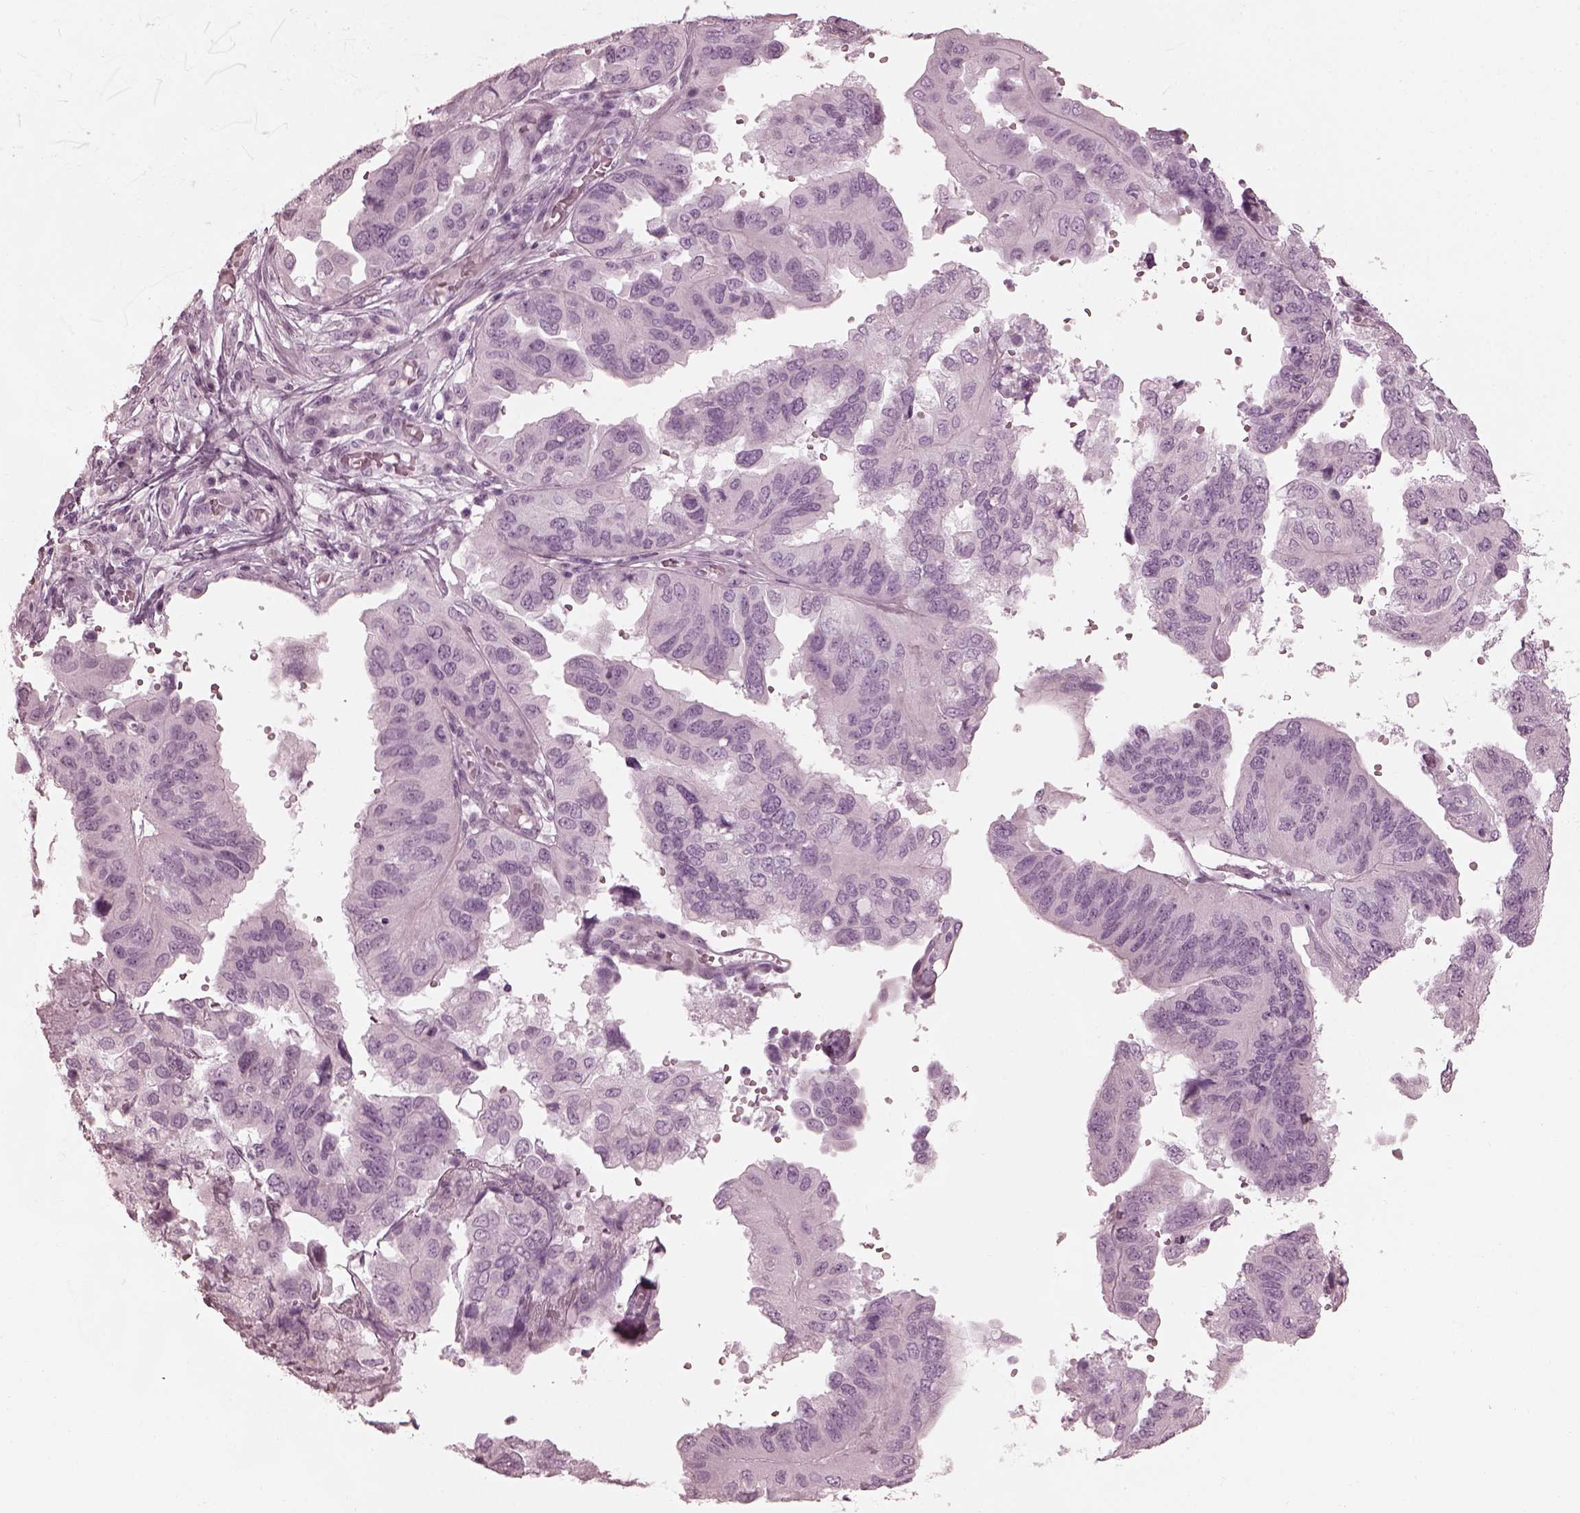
{"staining": {"intensity": "negative", "quantity": "none", "location": "none"}, "tissue": "ovarian cancer", "cell_type": "Tumor cells", "image_type": "cancer", "snomed": [{"axis": "morphology", "description": "Cystadenocarcinoma, serous, NOS"}, {"axis": "topography", "description": "Ovary"}], "caption": "This image is of ovarian serous cystadenocarcinoma stained with IHC to label a protein in brown with the nuclei are counter-stained blue. There is no expression in tumor cells.", "gene": "SAXO2", "patient": {"sex": "female", "age": 79}}